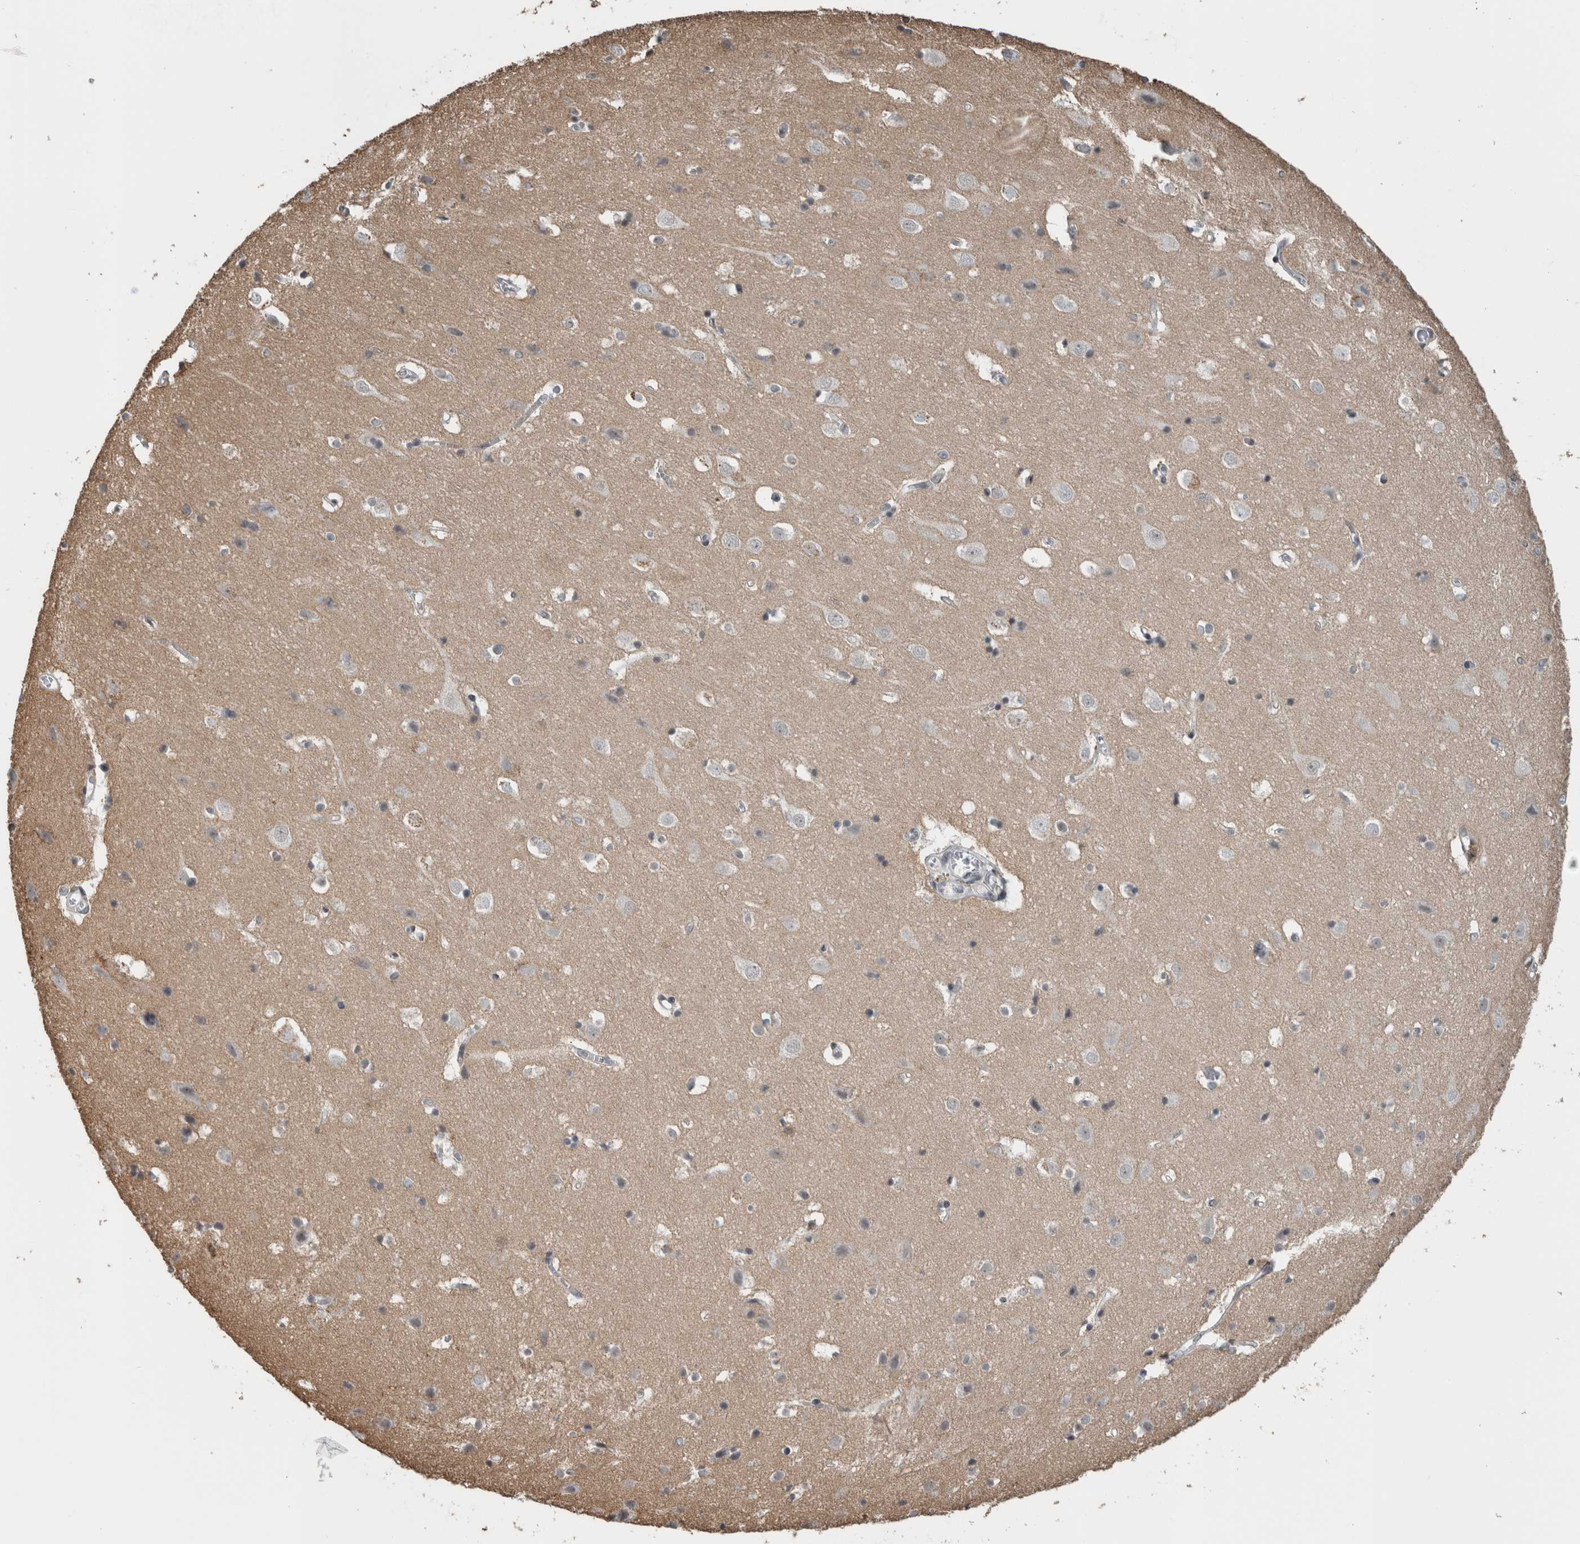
{"staining": {"intensity": "negative", "quantity": "none", "location": "none"}, "tissue": "cerebral cortex", "cell_type": "Endothelial cells", "image_type": "normal", "snomed": [{"axis": "morphology", "description": "Normal tissue, NOS"}, {"axis": "topography", "description": "Cerebral cortex"}], "caption": "Immunohistochemical staining of unremarkable cerebral cortex demonstrates no significant expression in endothelial cells. (DAB IHC with hematoxylin counter stain).", "gene": "ACSF2", "patient": {"sex": "male", "age": 54}}